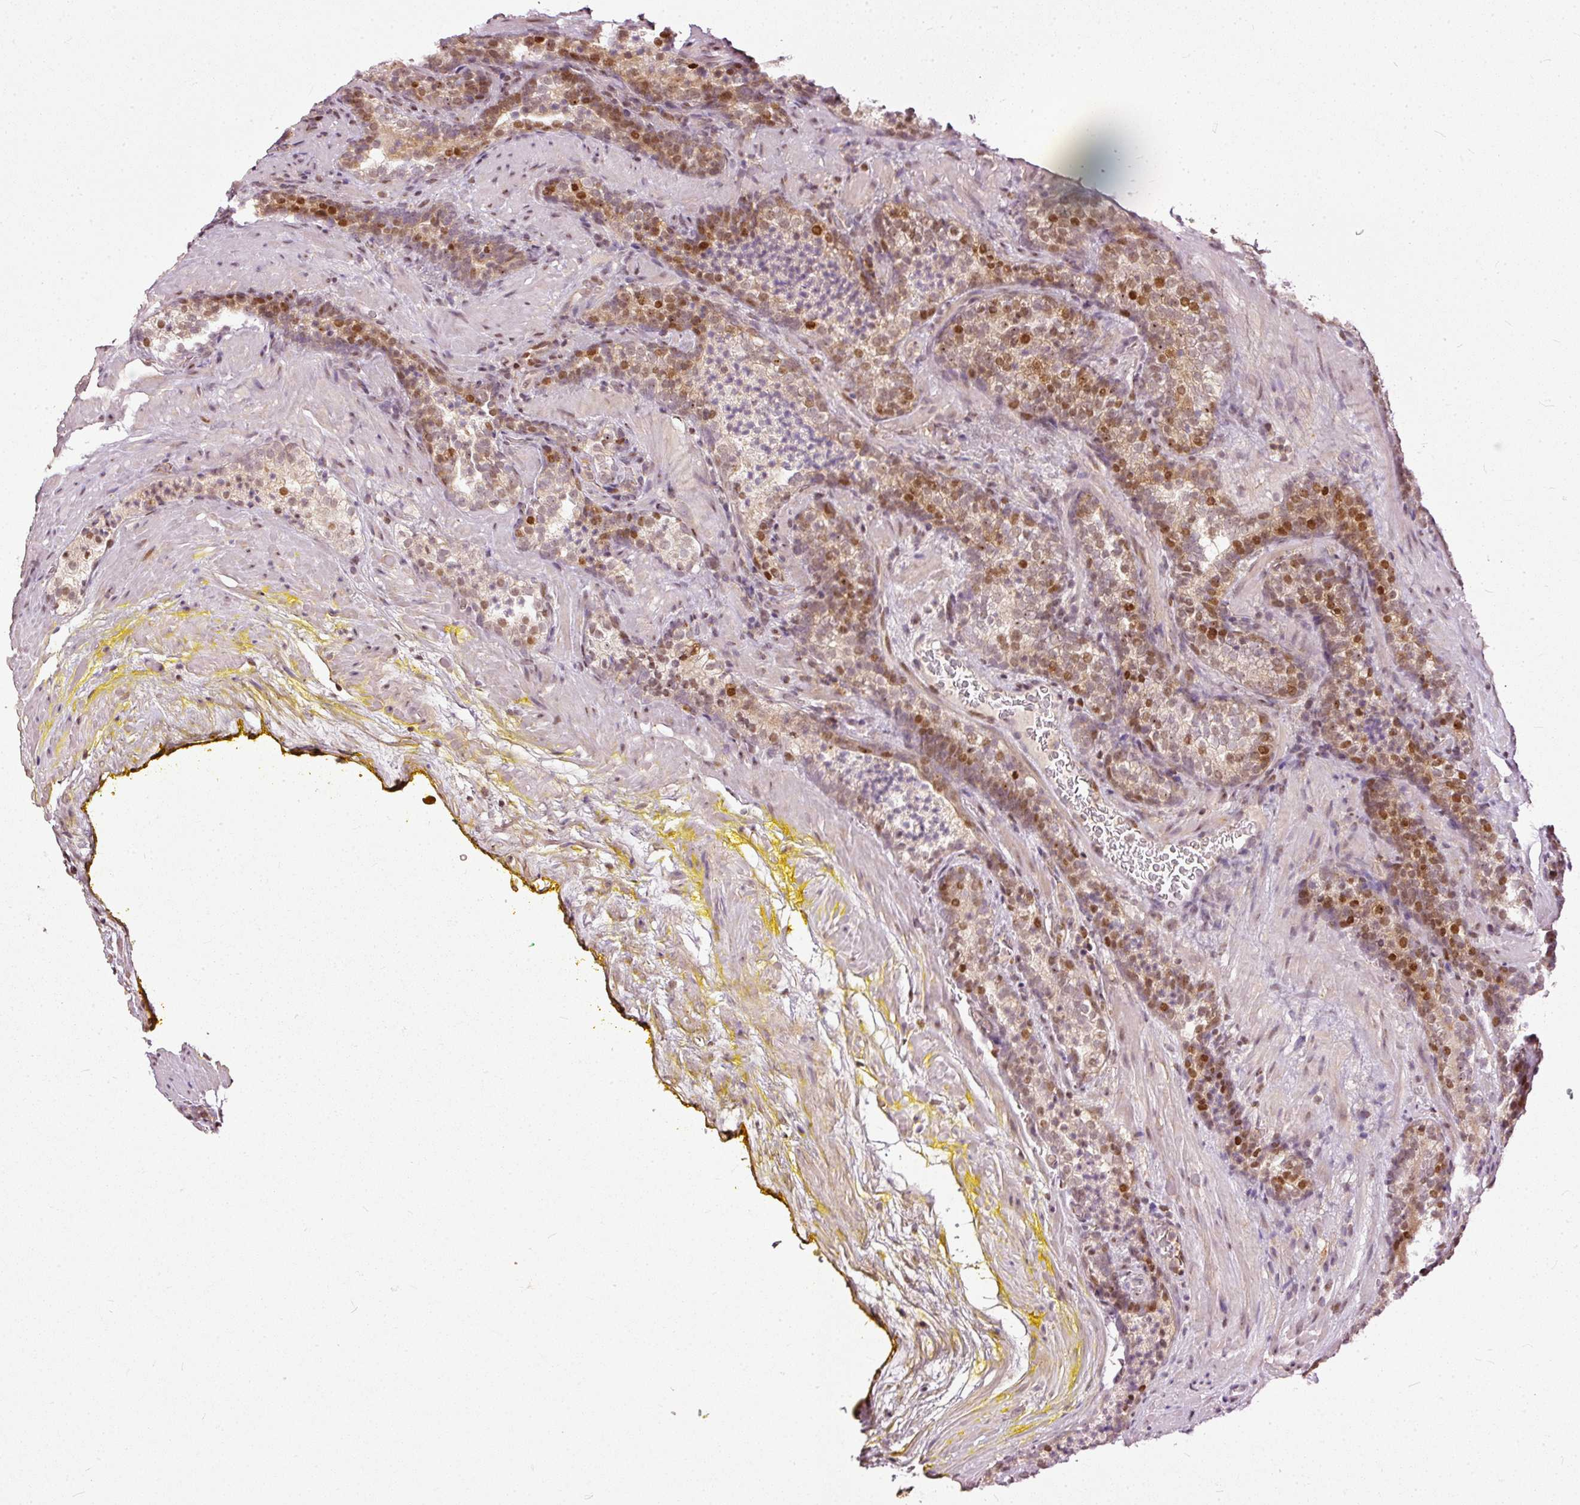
{"staining": {"intensity": "moderate", "quantity": "25%-75%", "location": "nuclear"}, "tissue": "prostate cancer", "cell_type": "Tumor cells", "image_type": "cancer", "snomed": [{"axis": "morphology", "description": "Adenocarcinoma, Low grade"}, {"axis": "topography", "description": "Prostate"}], "caption": "A brown stain labels moderate nuclear expression of a protein in human prostate cancer (adenocarcinoma (low-grade)) tumor cells.", "gene": "ZNF778", "patient": {"sex": "male", "age": 58}}